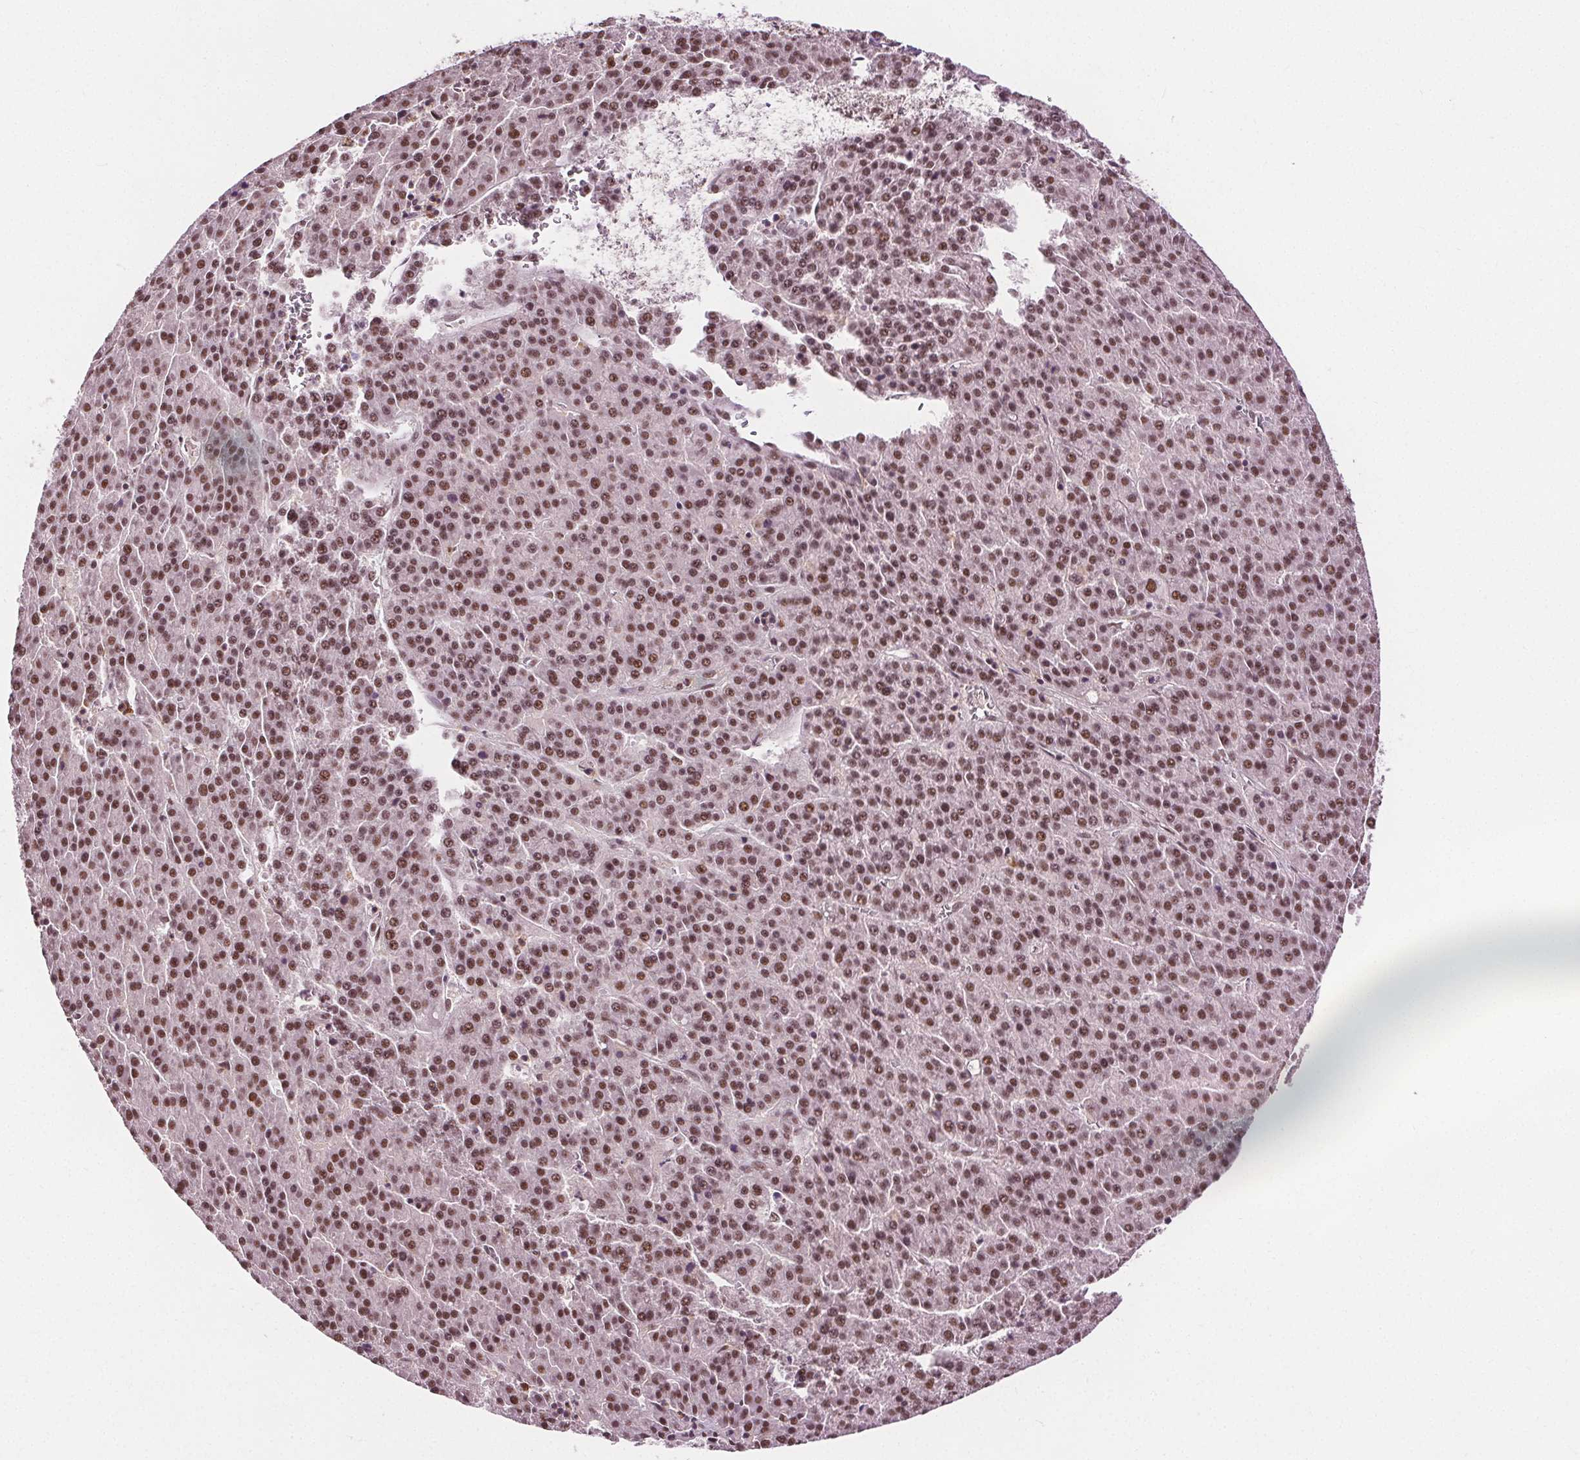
{"staining": {"intensity": "moderate", "quantity": ">75%", "location": "nuclear"}, "tissue": "liver cancer", "cell_type": "Tumor cells", "image_type": "cancer", "snomed": [{"axis": "morphology", "description": "Carcinoma, Hepatocellular, NOS"}, {"axis": "topography", "description": "Liver"}], "caption": "Brown immunohistochemical staining in liver cancer (hepatocellular carcinoma) reveals moderate nuclear staining in about >75% of tumor cells.", "gene": "IWS1", "patient": {"sex": "female", "age": 58}}